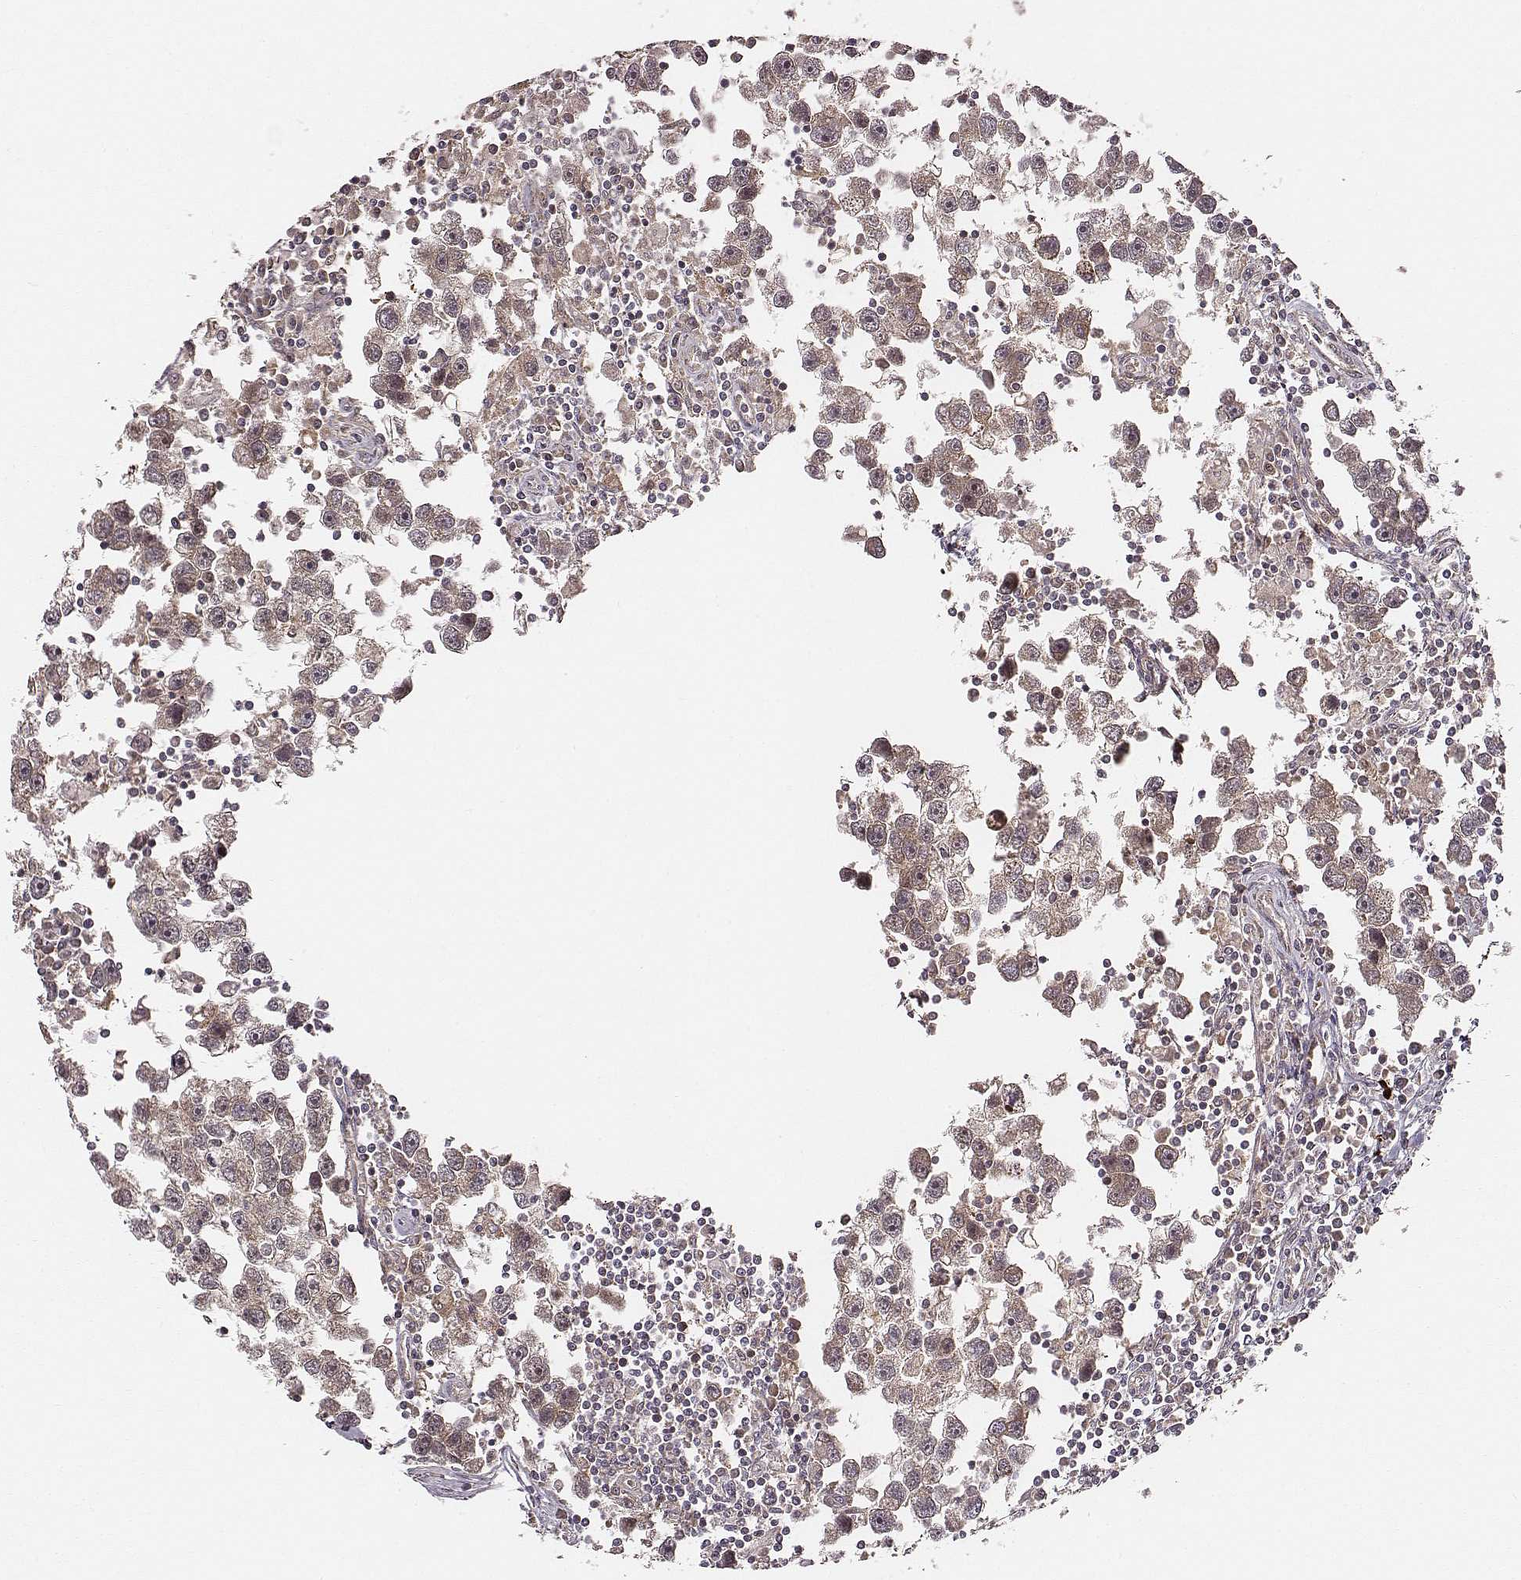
{"staining": {"intensity": "moderate", "quantity": ">75%", "location": "cytoplasmic/membranous"}, "tissue": "testis cancer", "cell_type": "Tumor cells", "image_type": "cancer", "snomed": [{"axis": "morphology", "description": "Seminoma, NOS"}, {"axis": "topography", "description": "Testis"}], "caption": "This histopathology image shows immunohistochemistry (IHC) staining of testis cancer (seminoma), with medium moderate cytoplasmic/membranous staining in approximately >75% of tumor cells.", "gene": "VPS26A", "patient": {"sex": "male", "age": 30}}